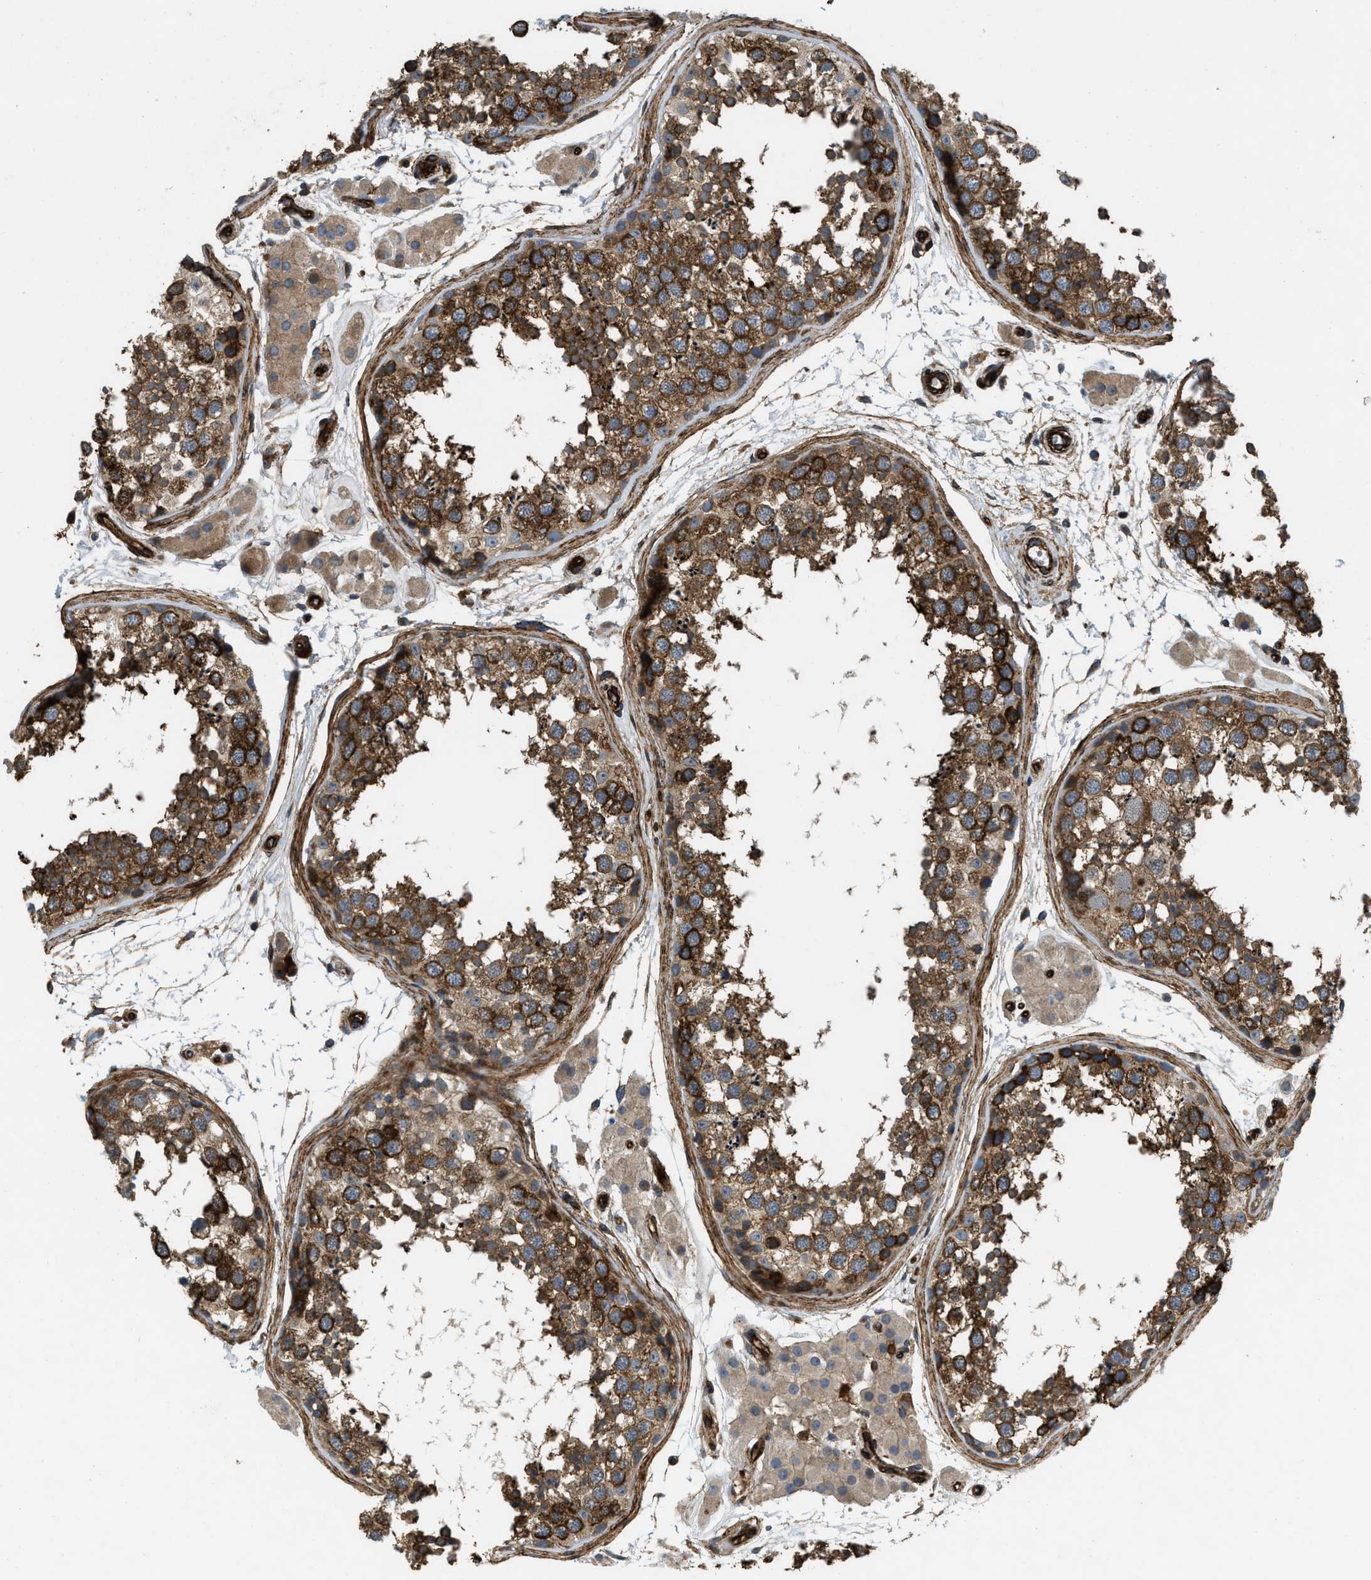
{"staining": {"intensity": "strong", "quantity": ">75%", "location": "cytoplasmic/membranous"}, "tissue": "testis", "cell_type": "Cells in seminiferous ducts", "image_type": "normal", "snomed": [{"axis": "morphology", "description": "Normal tissue, NOS"}, {"axis": "topography", "description": "Testis"}], "caption": "Cells in seminiferous ducts exhibit strong cytoplasmic/membranous positivity in about >75% of cells in benign testis.", "gene": "NYNRIN", "patient": {"sex": "male", "age": 56}}